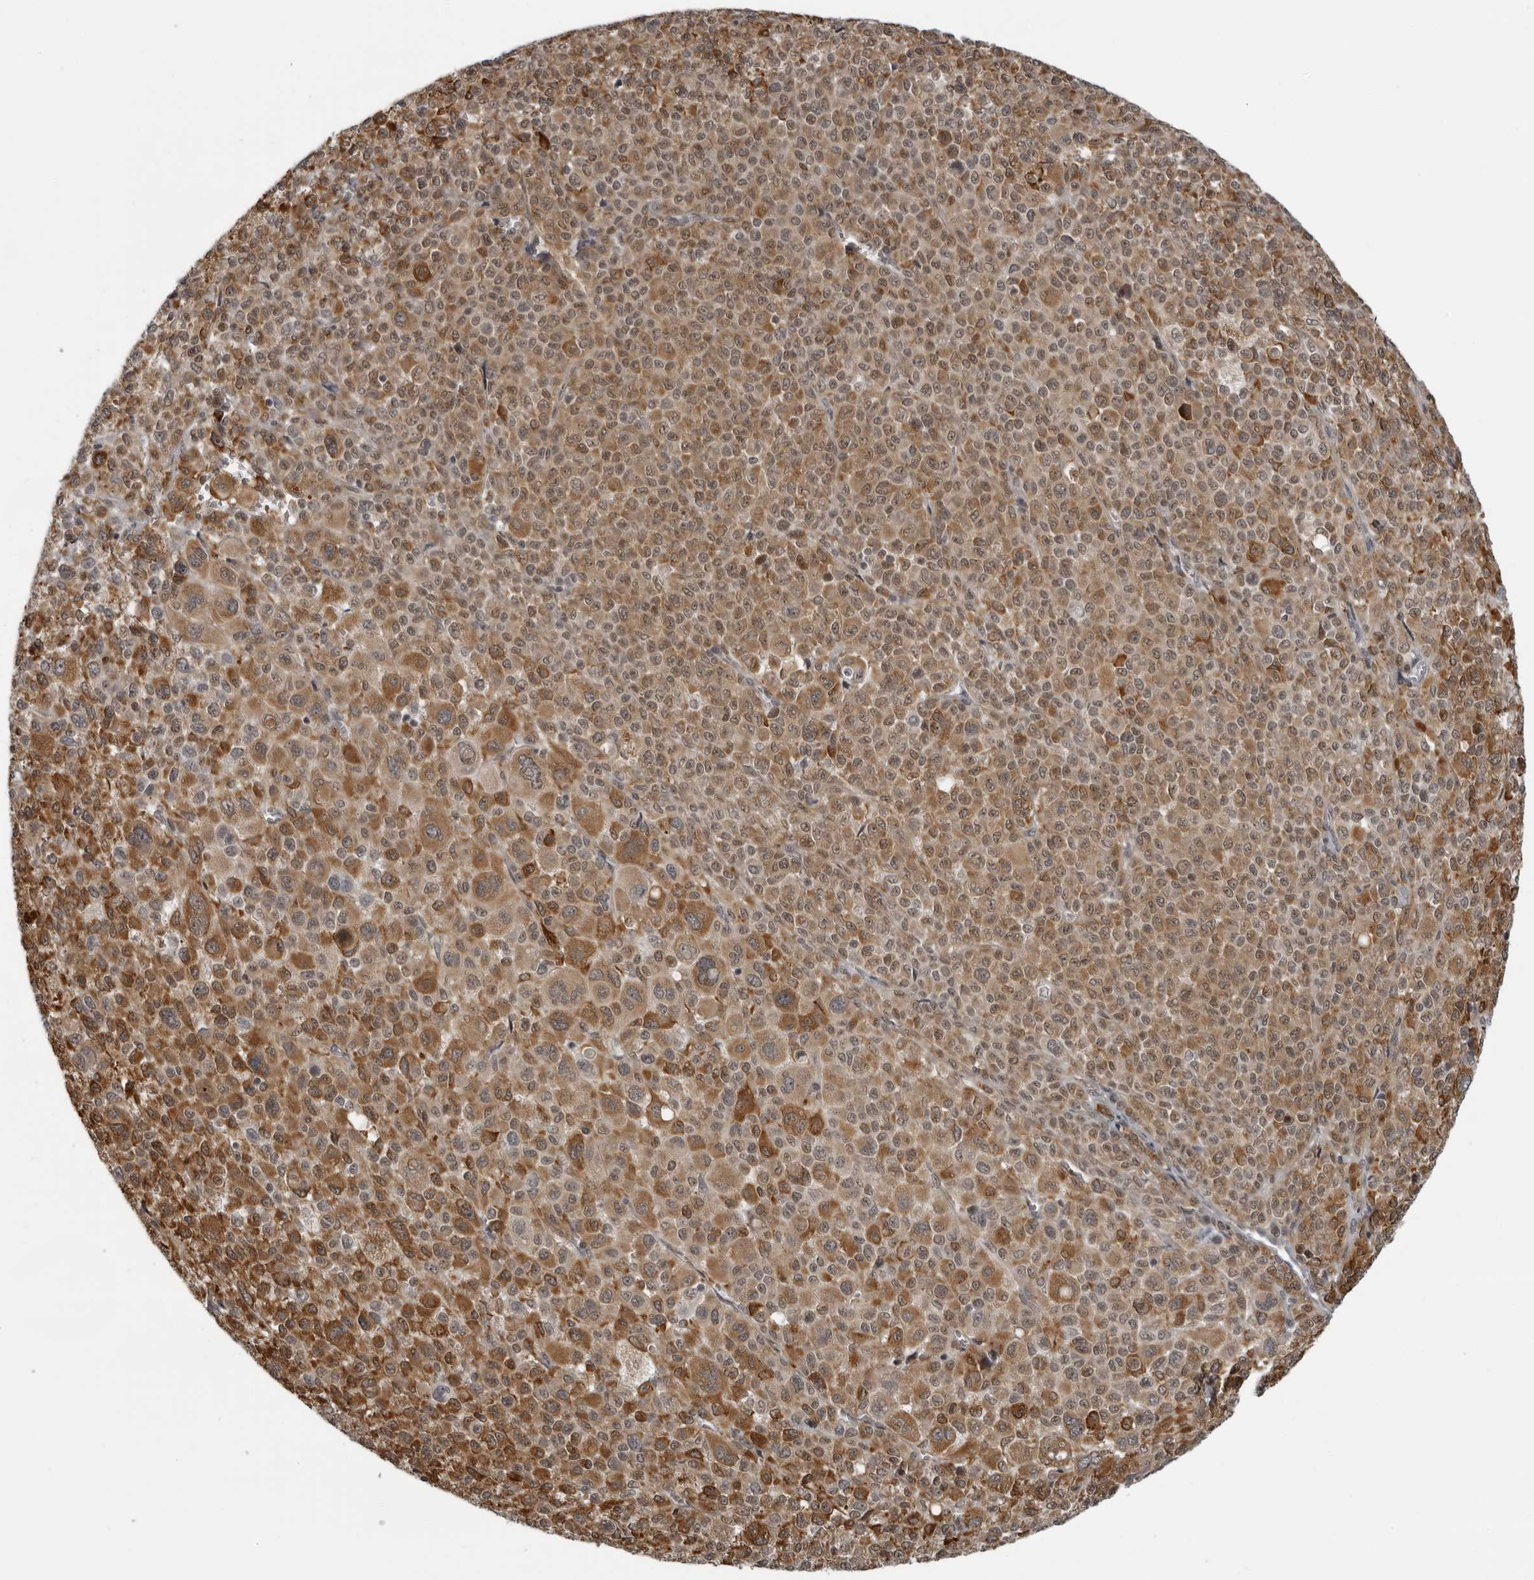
{"staining": {"intensity": "strong", "quantity": ">75%", "location": "cytoplasmic/membranous"}, "tissue": "melanoma", "cell_type": "Tumor cells", "image_type": "cancer", "snomed": [{"axis": "morphology", "description": "Malignant melanoma, Metastatic site"}, {"axis": "topography", "description": "Skin"}], "caption": "The photomicrograph shows a brown stain indicating the presence of a protein in the cytoplasmic/membranous of tumor cells in melanoma.", "gene": "THOP1", "patient": {"sex": "female", "age": 74}}